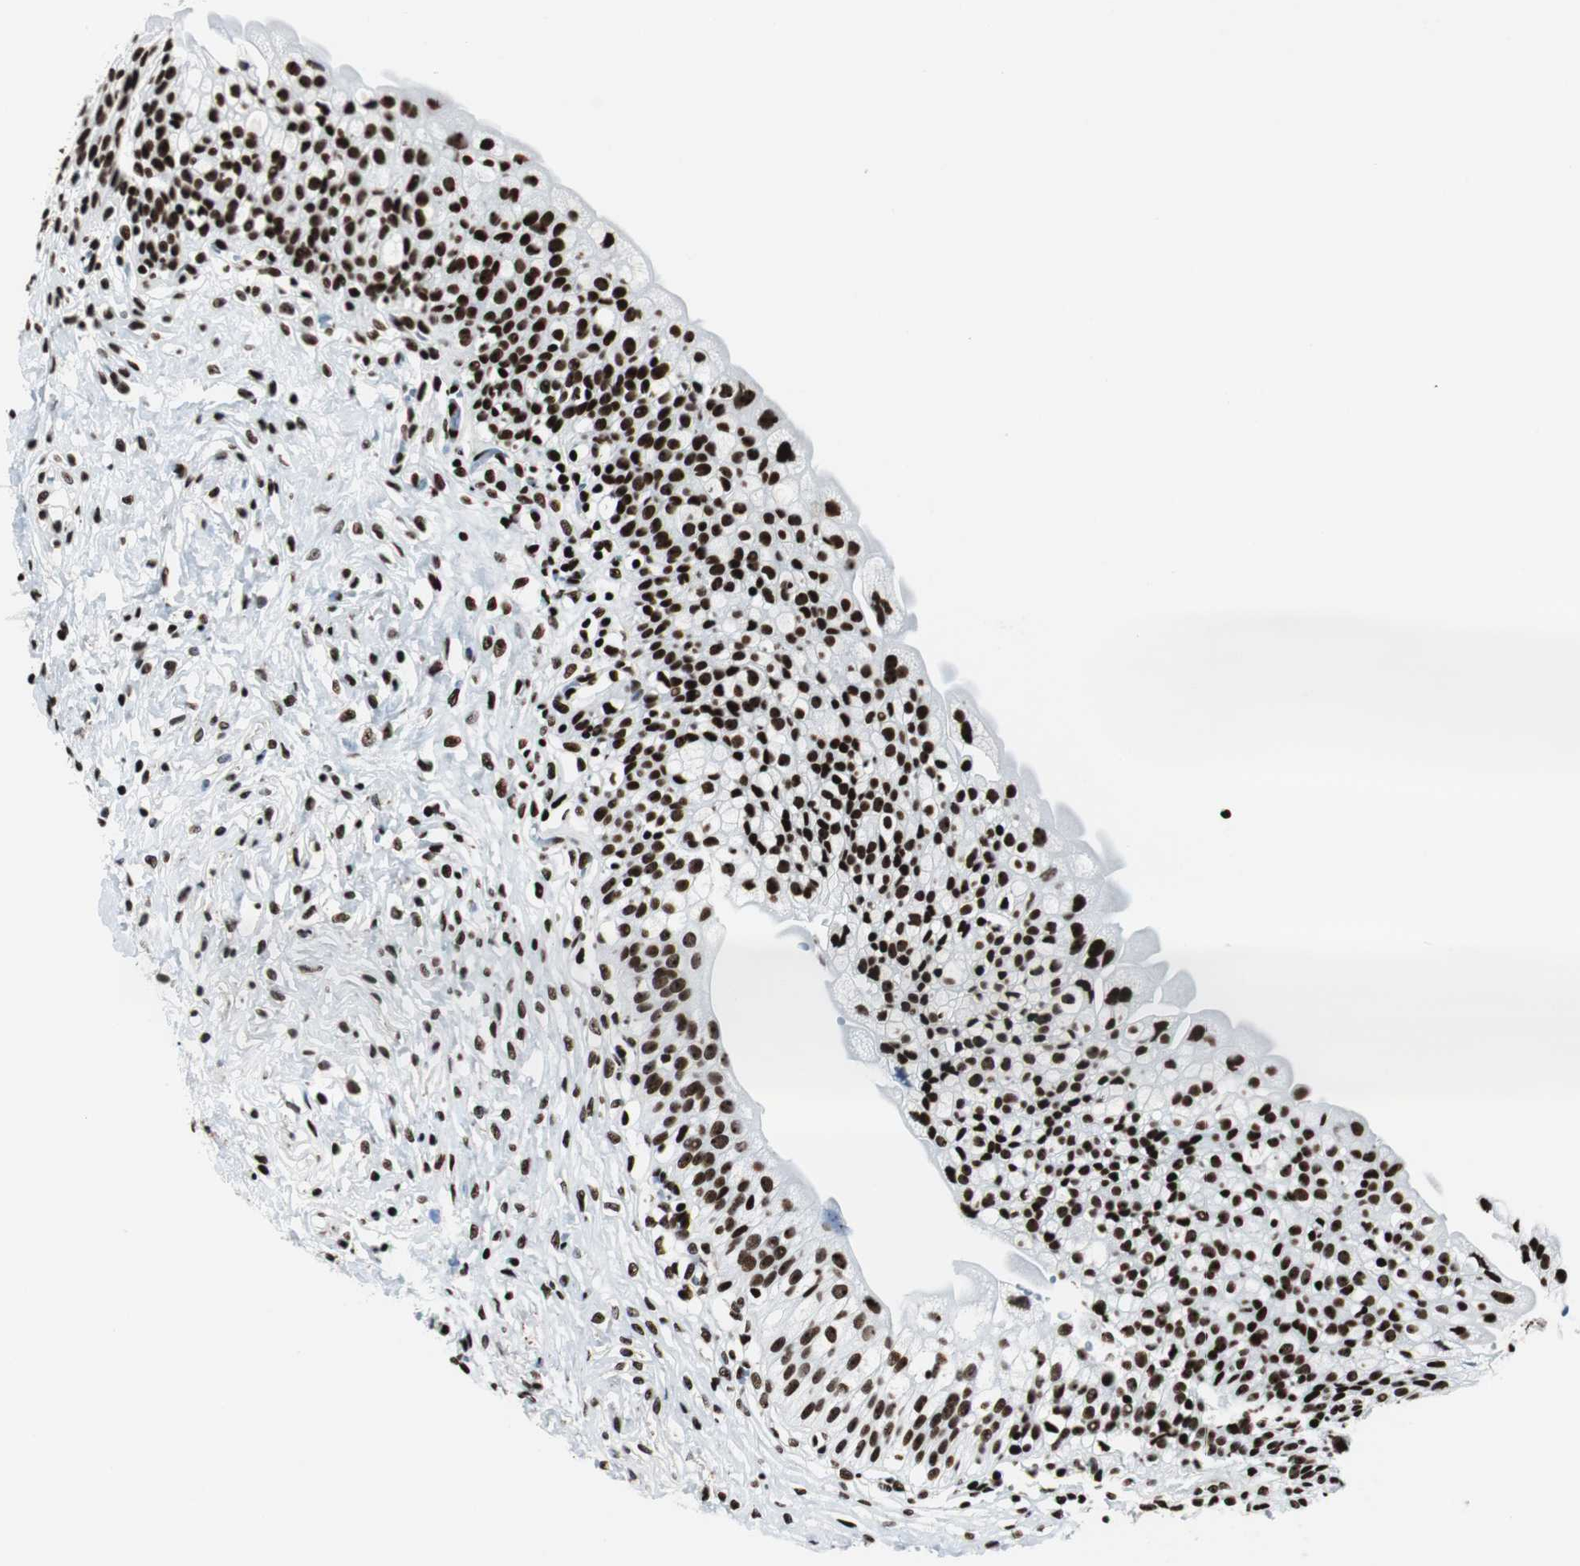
{"staining": {"intensity": "strong", "quantity": ">75%", "location": "nuclear"}, "tissue": "urinary bladder", "cell_type": "Urothelial cells", "image_type": "normal", "snomed": [{"axis": "morphology", "description": "Normal tissue, NOS"}, {"axis": "morphology", "description": "Inflammation, NOS"}, {"axis": "topography", "description": "Urinary bladder"}], "caption": "This image shows normal urinary bladder stained with IHC to label a protein in brown. The nuclear of urothelial cells show strong positivity for the protein. Nuclei are counter-stained blue.", "gene": "NCL", "patient": {"sex": "female", "age": 80}}